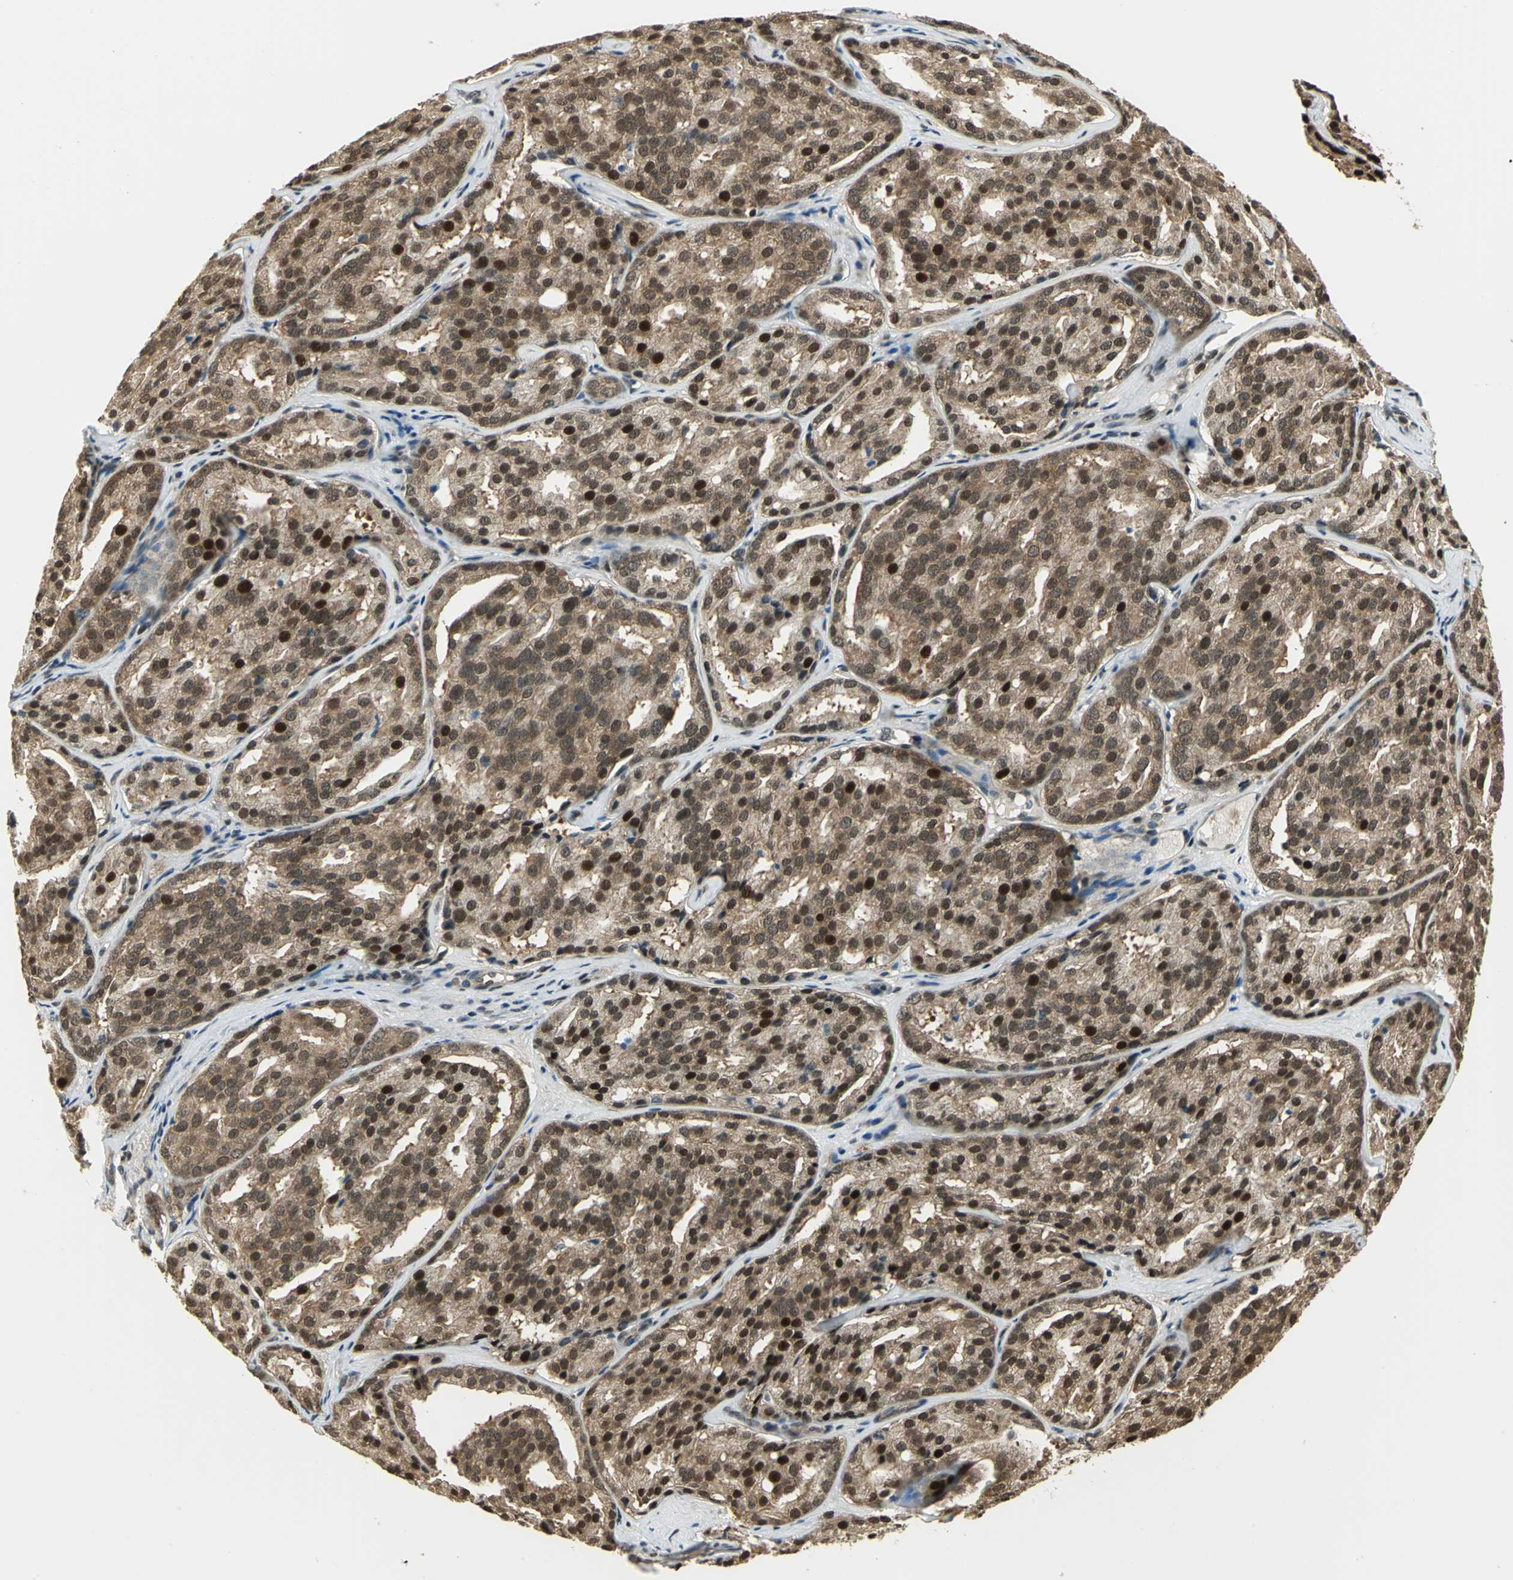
{"staining": {"intensity": "strong", "quantity": ">75%", "location": "cytoplasmic/membranous,nuclear"}, "tissue": "prostate cancer", "cell_type": "Tumor cells", "image_type": "cancer", "snomed": [{"axis": "morphology", "description": "Adenocarcinoma, High grade"}, {"axis": "topography", "description": "Prostate"}], "caption": "Protein staining of high-grade adenocarcinoma (prostate) tissue demonstrates strong cytoplasmic/membranous and nuclear staining in approximately >75% of tumor cells.", "gene": "PSMC3", "patient": {"sex": "male", "age": 64}}